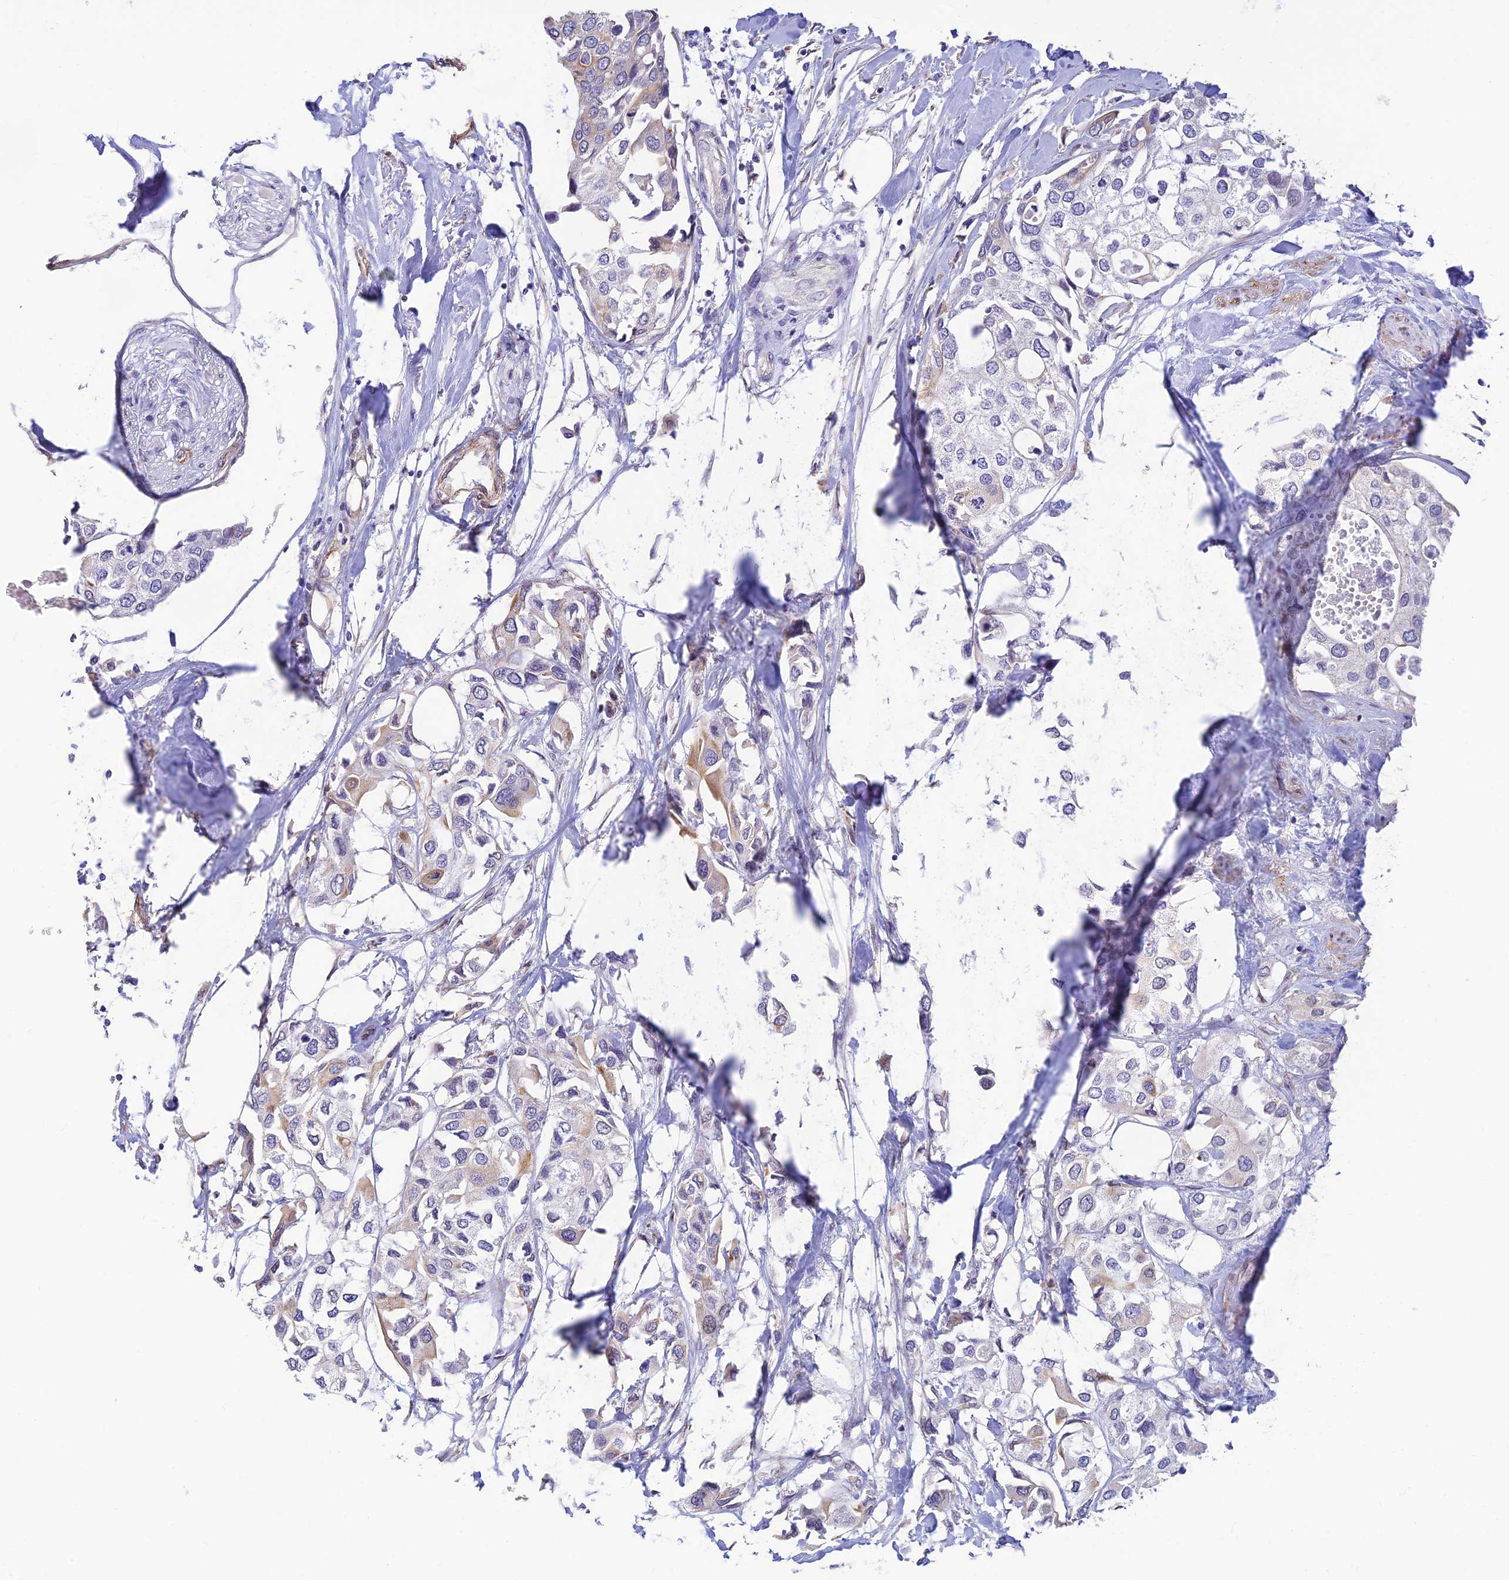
{"staining": {"intensity": "weak", "quantity": "<25%", "location": "cytoplasmic/membranous"}, "tissue": "urothelial cancer", "cell_type": "Tumor cells", "image_type": "cancer", "snomed": [{"axis": "morphology", "description": "Urothelial carcinoma, High grade"}, {"axis": "topography", "description": "Urinary bladder"}], "caption": "Urothelial cancer stained for a protein using IHC shows no expression tumor cells.", "gene": "ALDH1L2", "patient": {"sex": "male", "age": 64}}